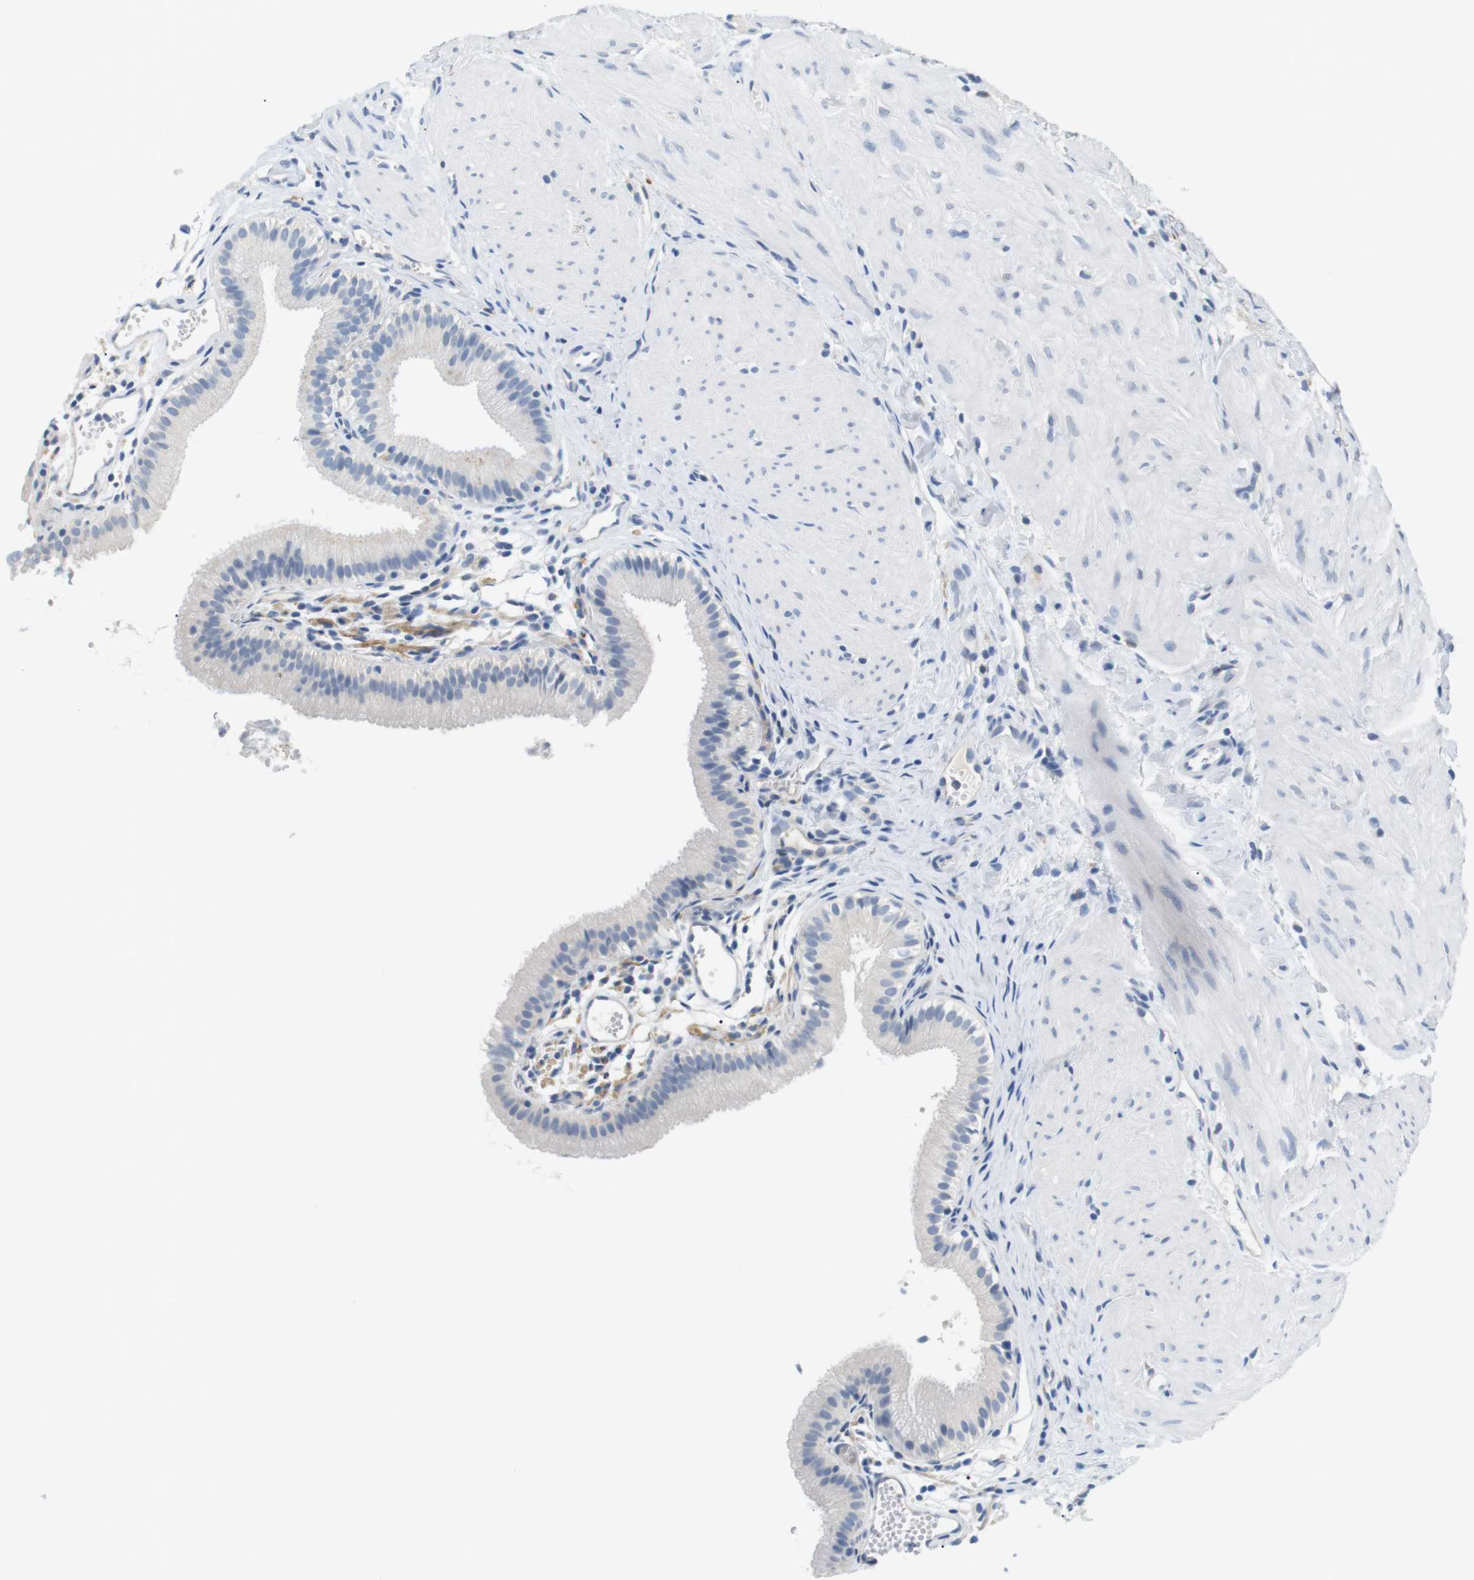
{"staining": {"intensity": "negative", "quantity": "none", "location": "none"}, "tissue": "gallbladder", "cell_type": "Glandular cells", "image_type": "normal", "snomed": [{"axis": "morphology", "description": "Normal tissue, NOS"}, {"axis": "topography", "description": "Gallbladder"}], "caption": "Immunohistochemical staining of benign human gallbladder displays no significant positivity in glandular cells.", "gene": "FCGRT", "patient": {"sex": "female", "age": 26}}